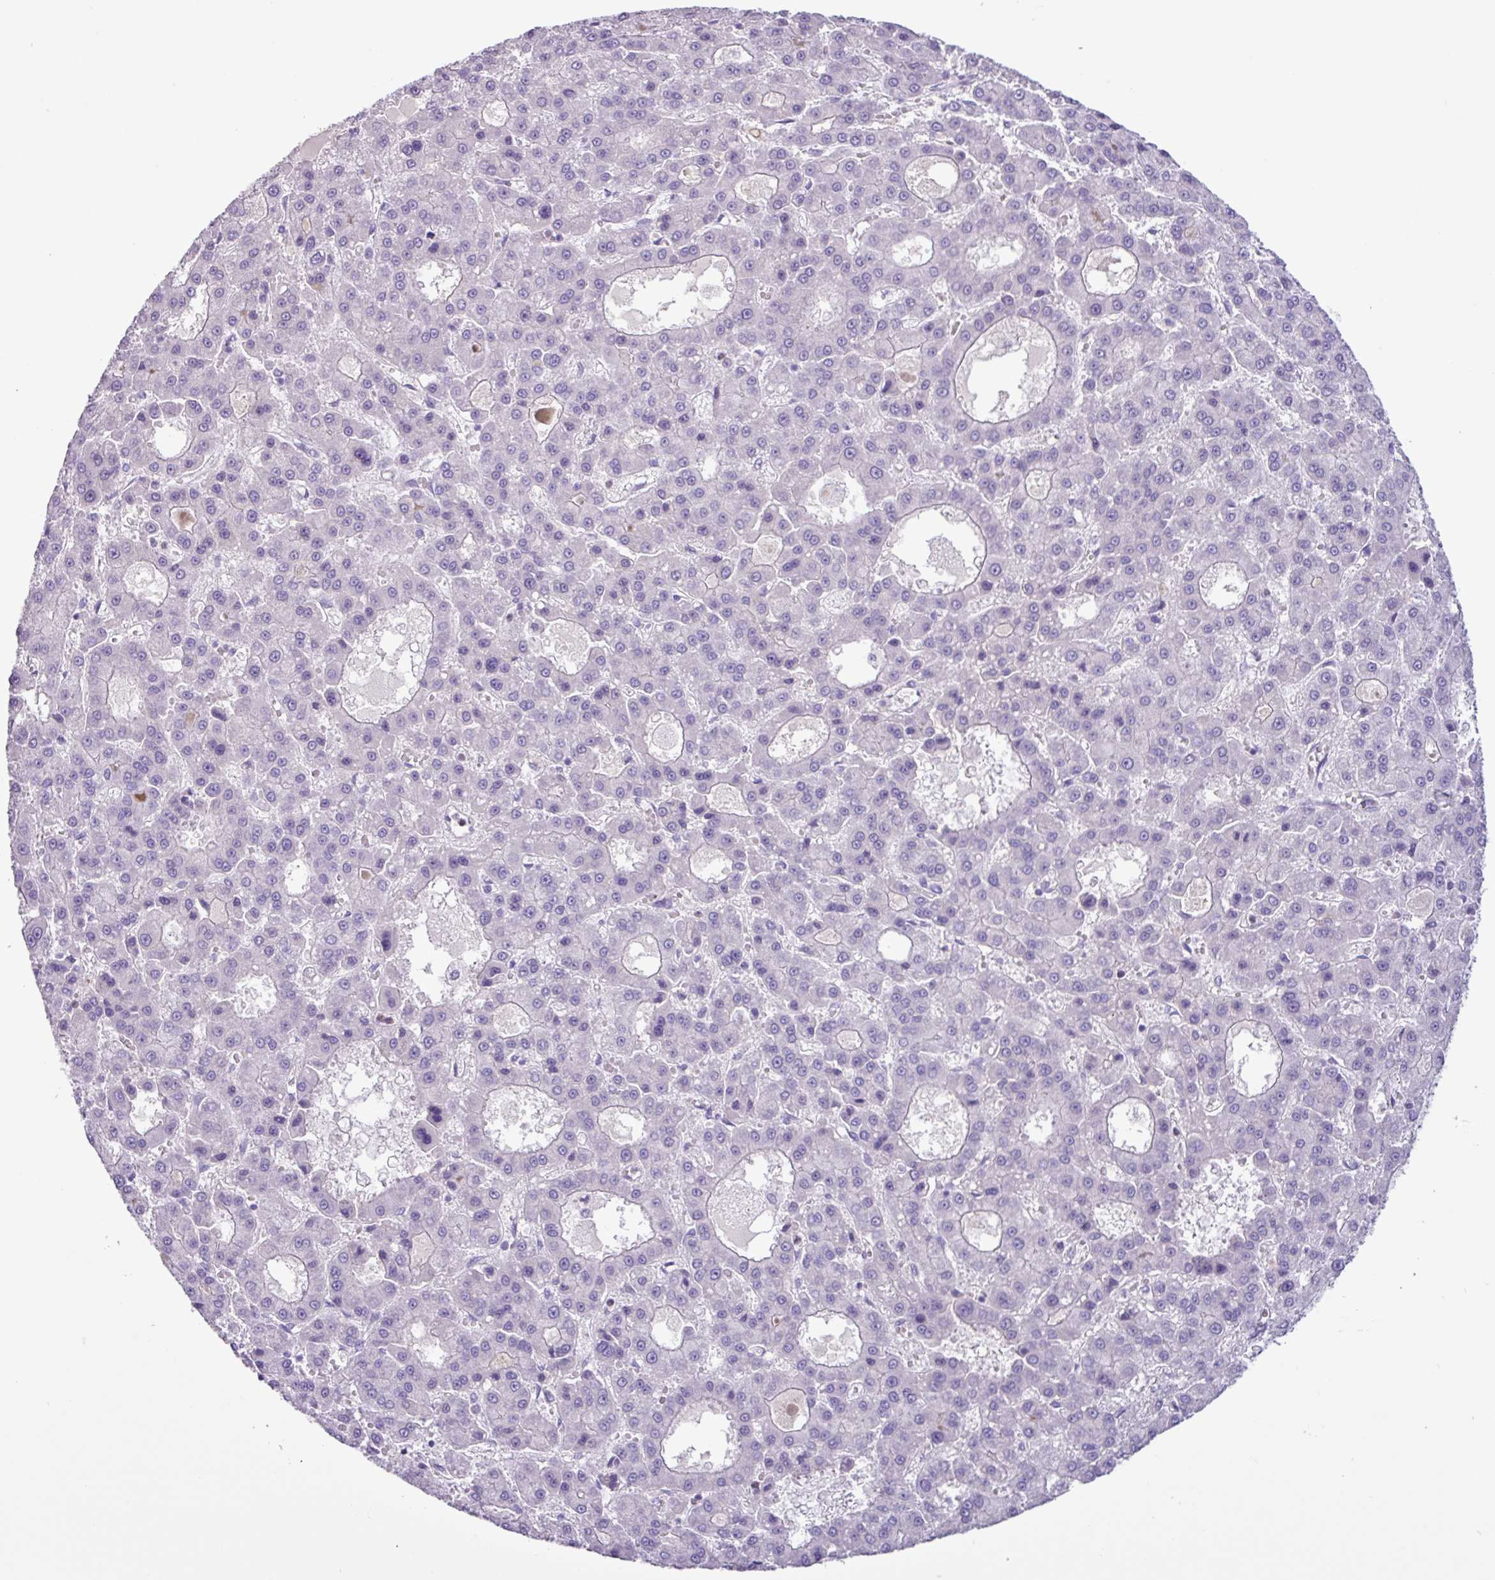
{"staining": {"intensity": "negative", "quantity": "none", "location": "none"}, "tissue": "liver cancer", "cell_type": "Tumor cells", "image_type": "cancer", "snomed": [{"axis": "morphology", "description": "Carcinoma, Hepatocellular, NOS"}, {"axis": "topography", "description": "Liver"}], "caption": "Tumor cells show no significant protein expression in liver cancer (hepatocellular carcinoma). Brightfield microscopy of immunohistochemistry (IHC) stained with DAB (brown) and hematoxylin (blue), captured at high magnification.", "gene": "CYSTM1", "patient": {"sex": "male", "age": 70}}